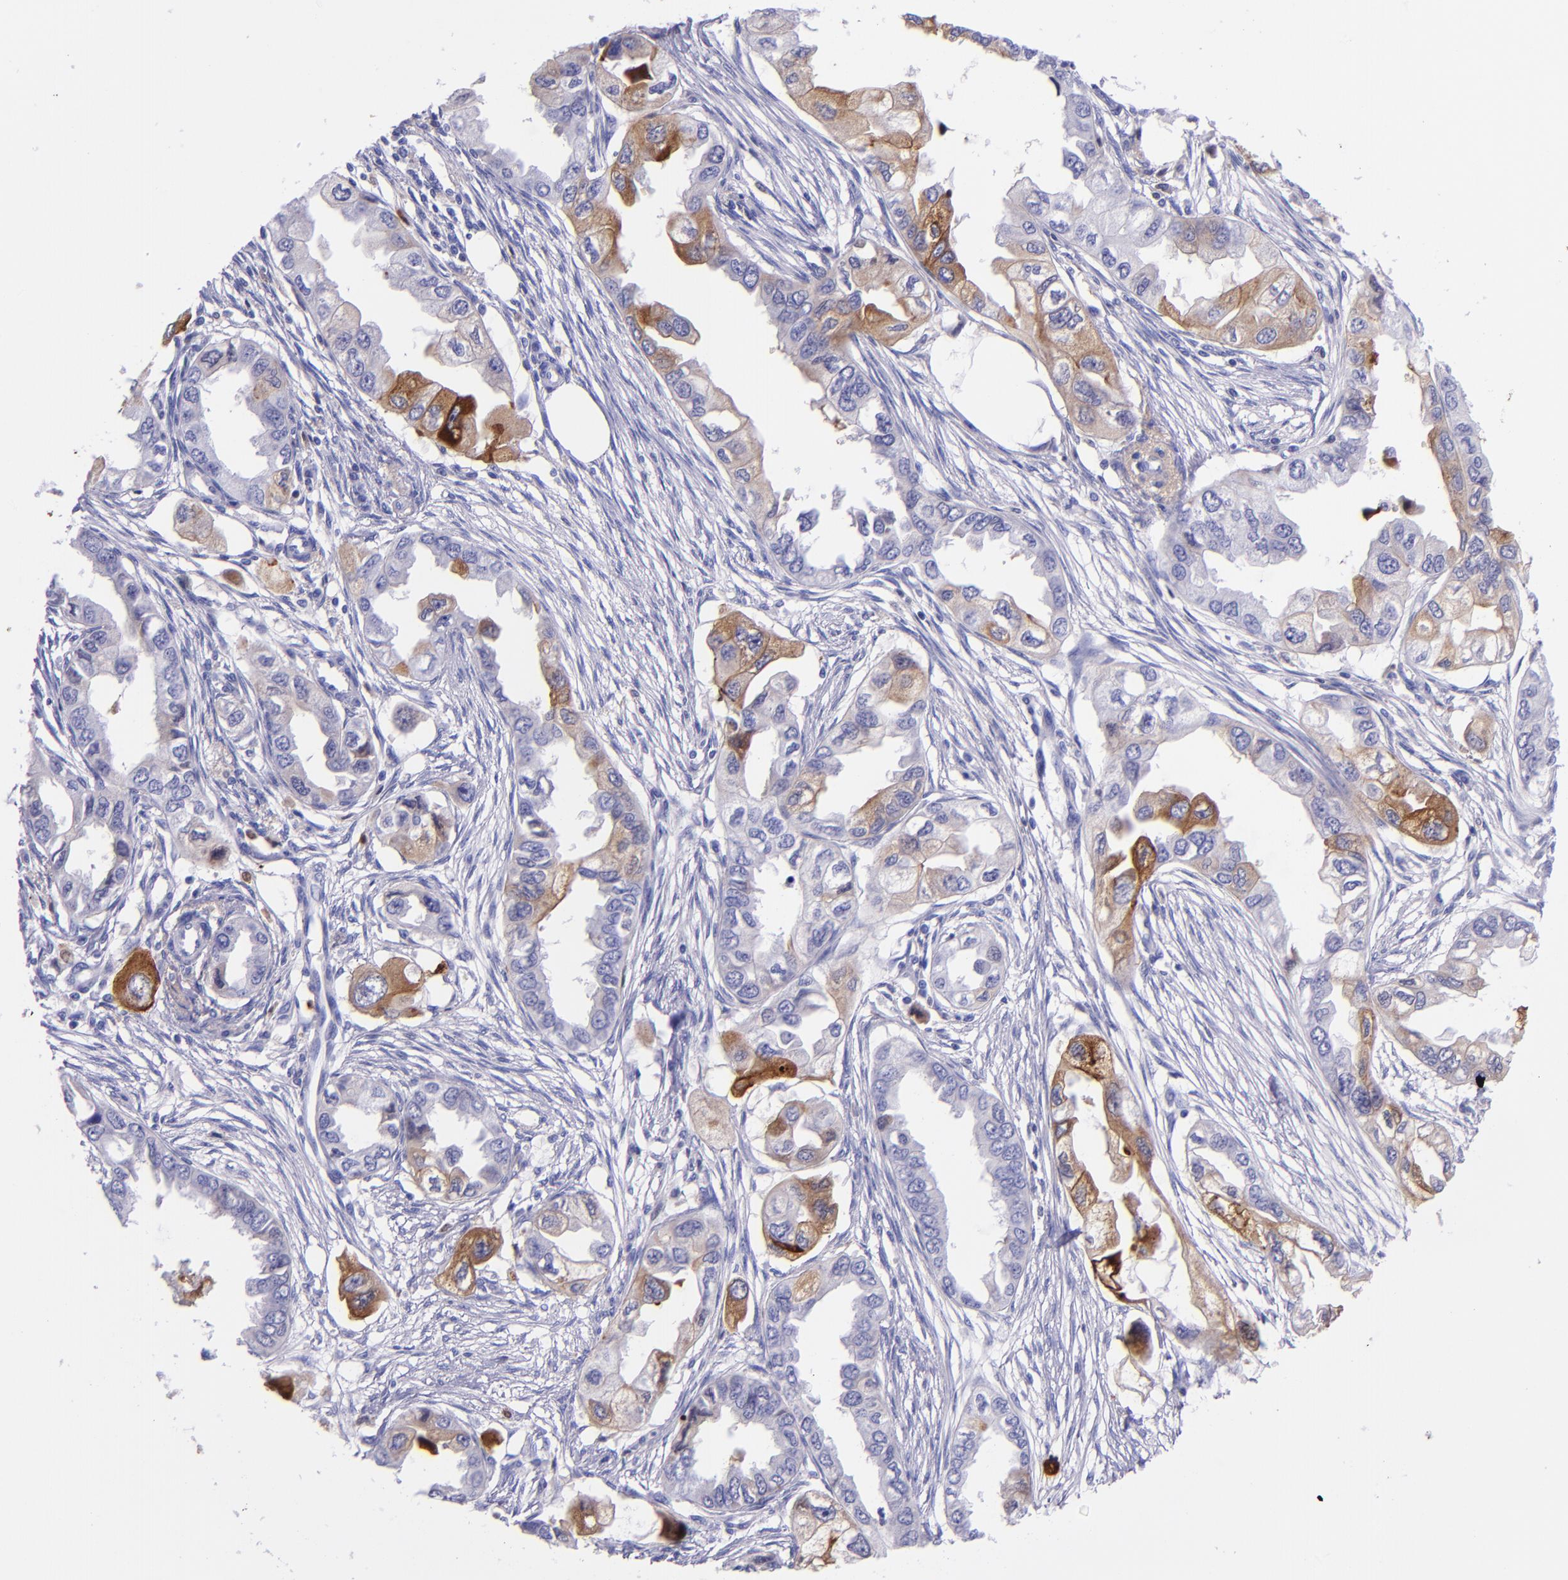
{"staining": {"intensity": "moderate", "quantity": "25%-75%", "location": "cytoplasmic/membranous"}, "tissue": "endometrial cancer", "cell_type": "Tumor cells", "image_type": "cancer", "snomed": [{"axis": "morphology", "description": "Adenocarcinoma, NOS"}, {"axis": "topography", "description": "Endometrium"}], "caption": "Human endometrial cancer (adenocarcinoma) stained for a protein (brown) exhibits moderate cytoplasmic/membranous positive staining in about 25%-75% of tumor cells.", "gene": "SLPI", "patient": {"sex": "female", "age": 67}}